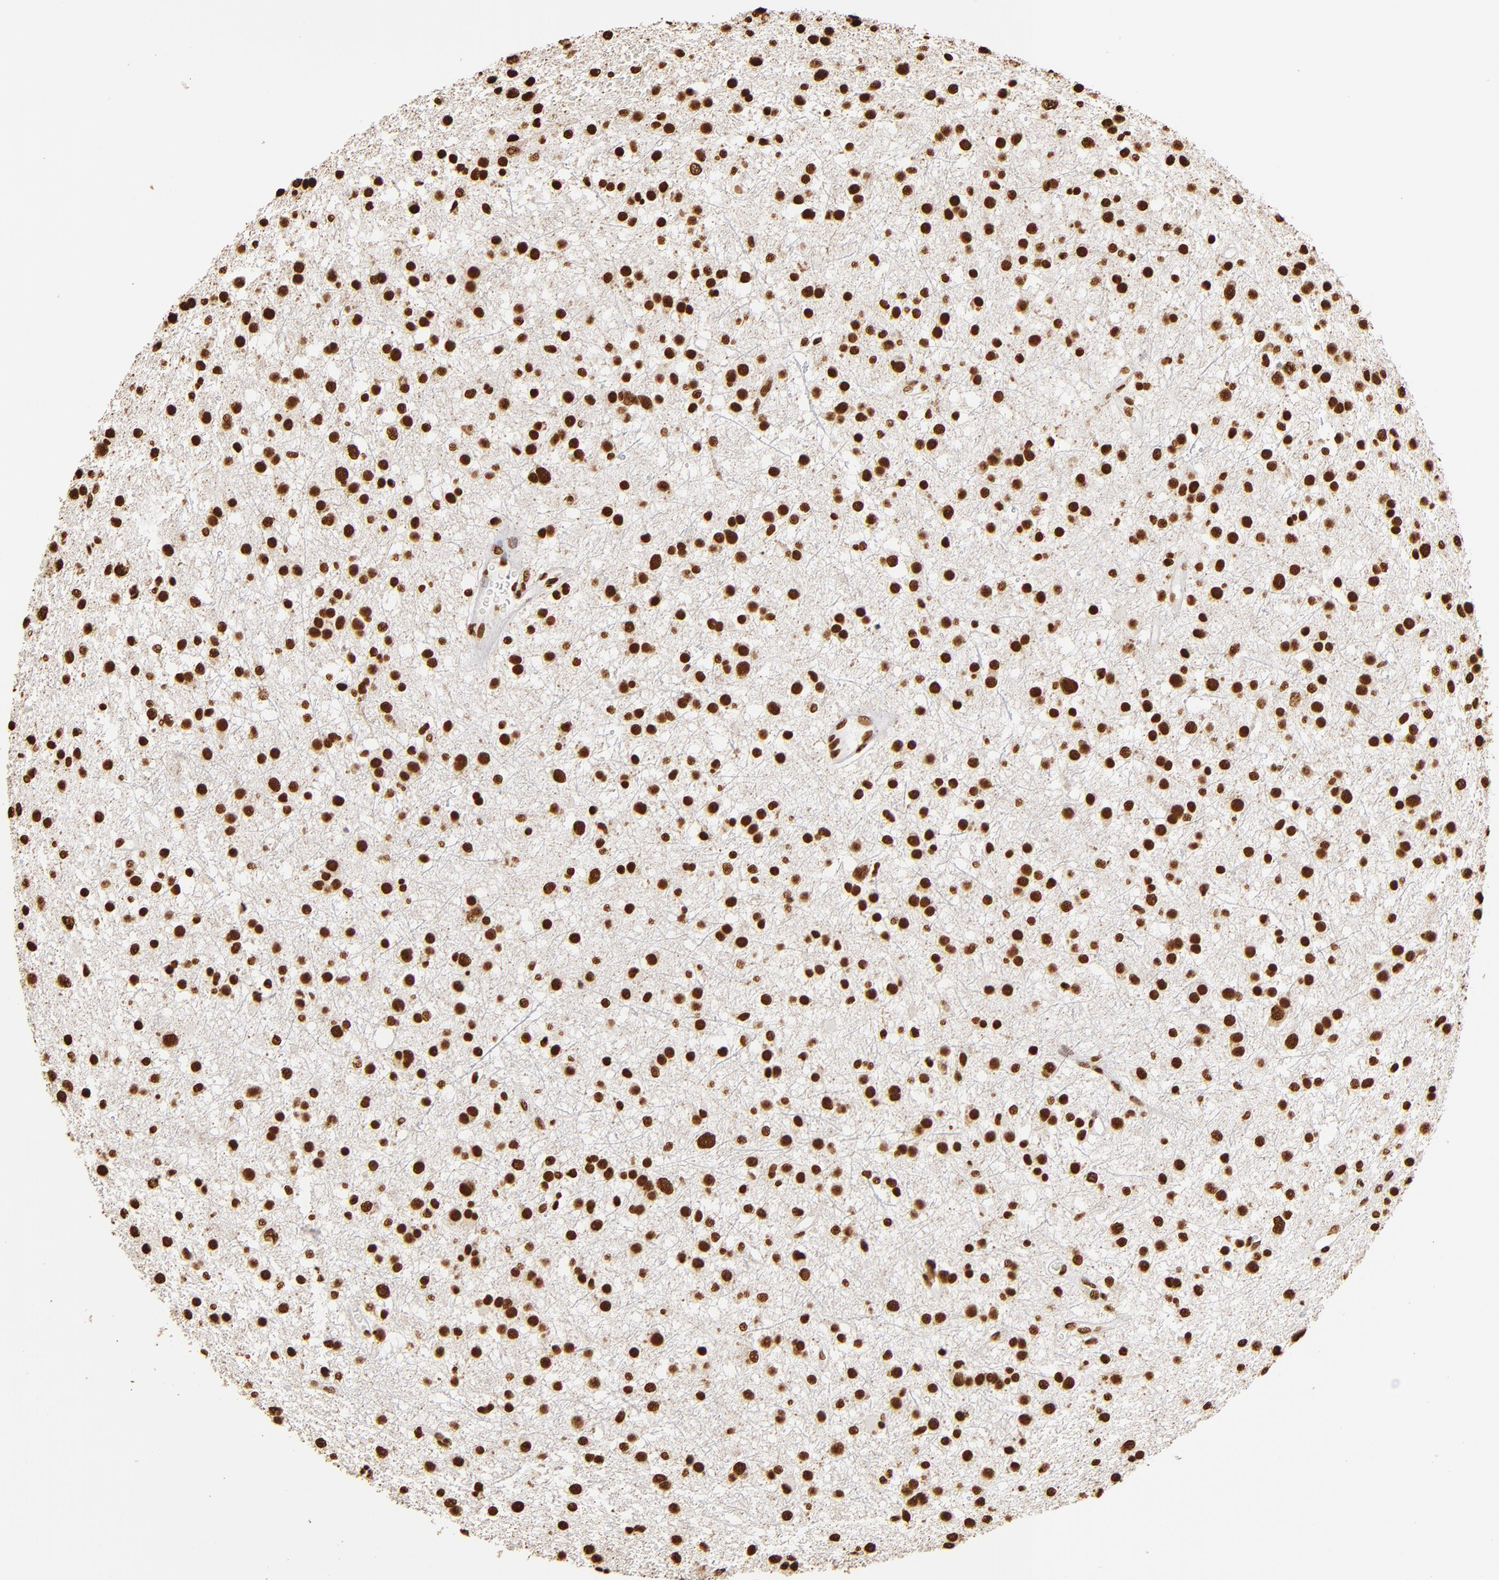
{"staining": {"intensity": "strong", "quantity": ">75%", "location": "nuclear"}, "tissue": "glioma", "cell_type": "Tumor cells", "image_type": "cancer", "snomed": [{"axis": "morphology", "description": "Glioma, malignant, Low grade"}, {"axis": "topography", "description": "Brain"}], "caption": "Immunohistochemistry of malignant glioma (low-grade) shows high levels of strong nuclear positivity in approximately >75% of tumor cells.", "gene": "ILF3", "patient": {"sex": "female", "age": 36}}